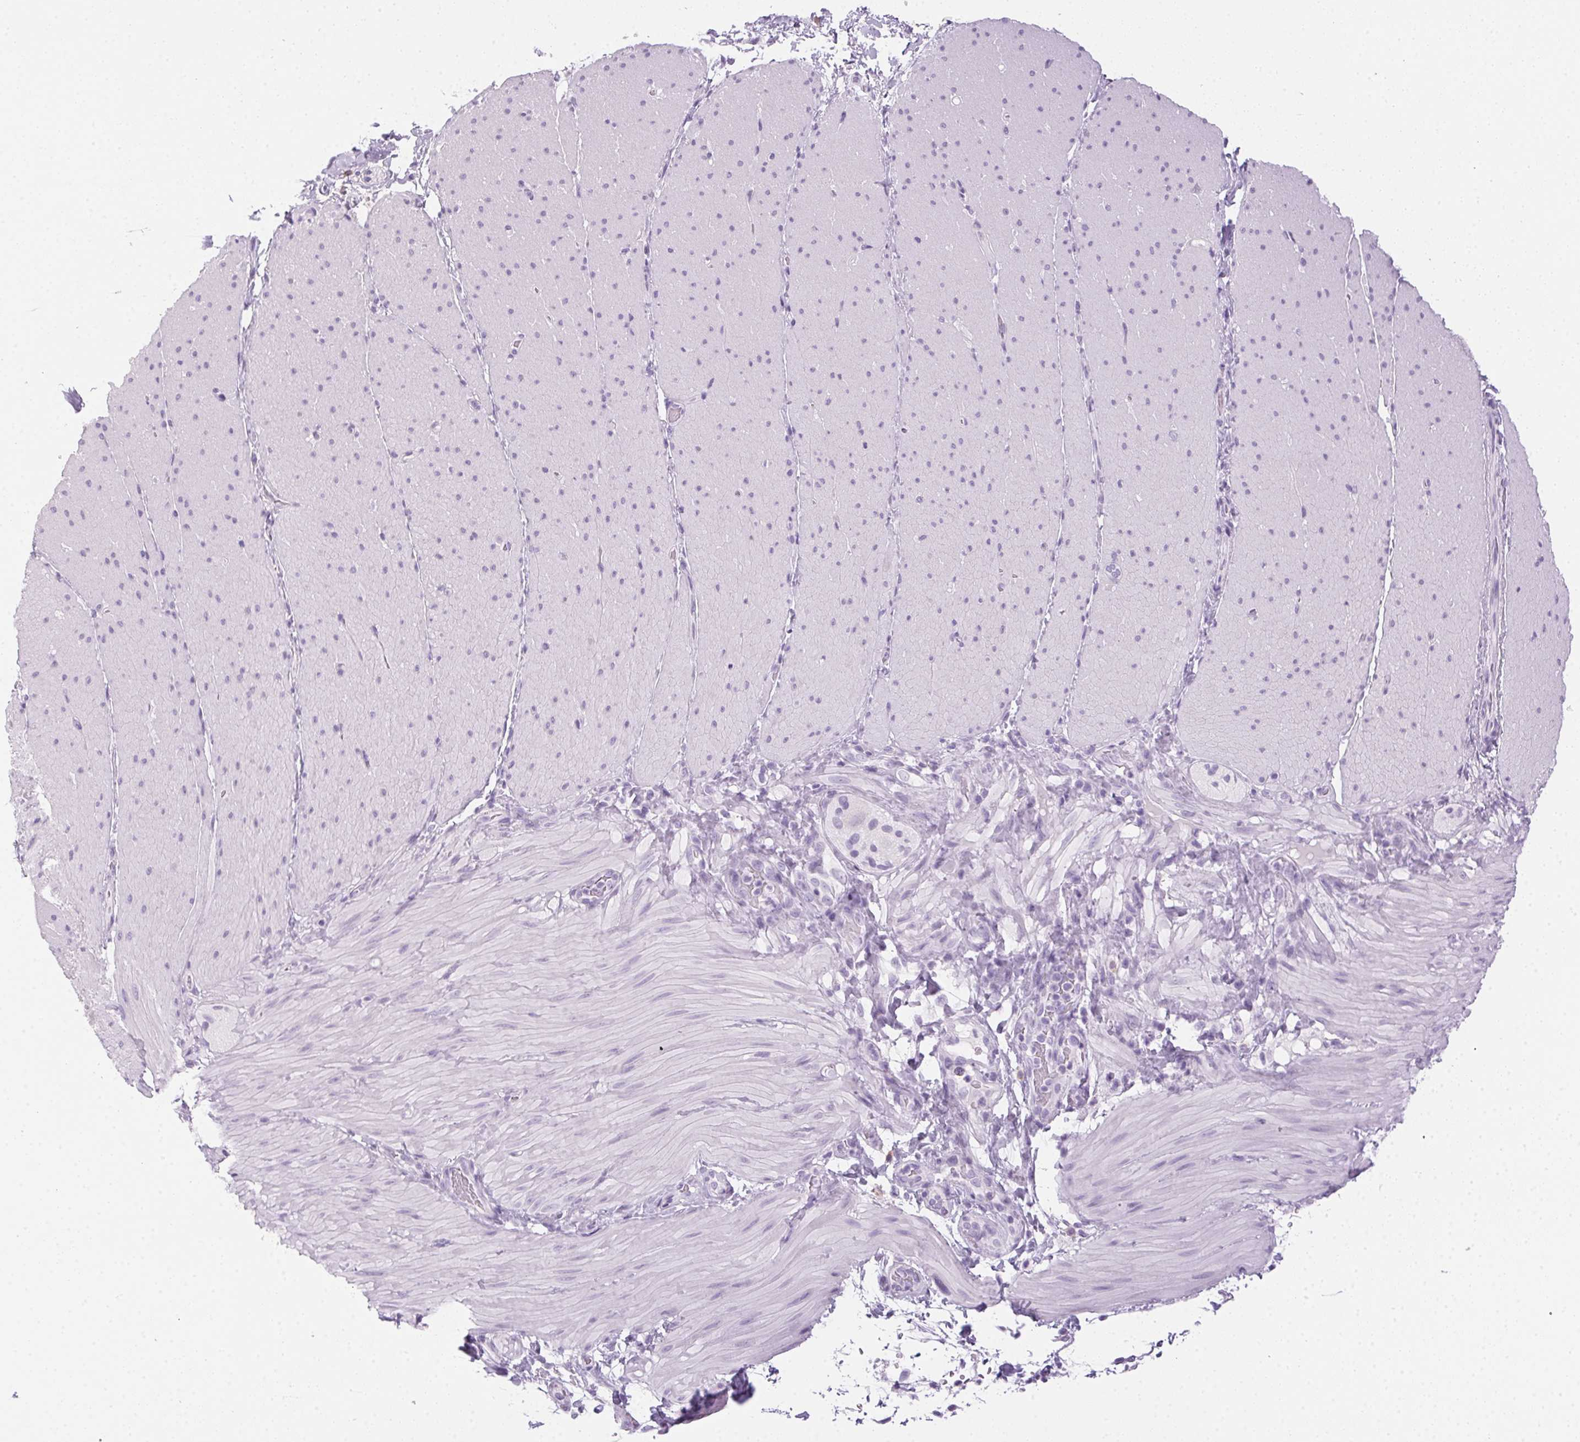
{"staining": {"intensity": "negative", "quantity": "none", "location": "none"}, "tissue": "smooth muscle", "cell_type": "Smooth muscle cells", "image_type": "normal", "snomed": [{"axis": "morphology", "description": "Normal tissue, NOS"}, {"axis": "topography", "description": "Smooth muscle"}, {"axis": "topography", "description": "Colon"}], "caption": "A histopathology image of human smooth muscle is negative for staining in smooth muscle cells. Brightfield microscopy of IHC stained with DAB (brown) and hematoxylin (blue), captured at high magnification.", "gene": "POPDC2", "patient": {"sex": "male", "age": 73}}